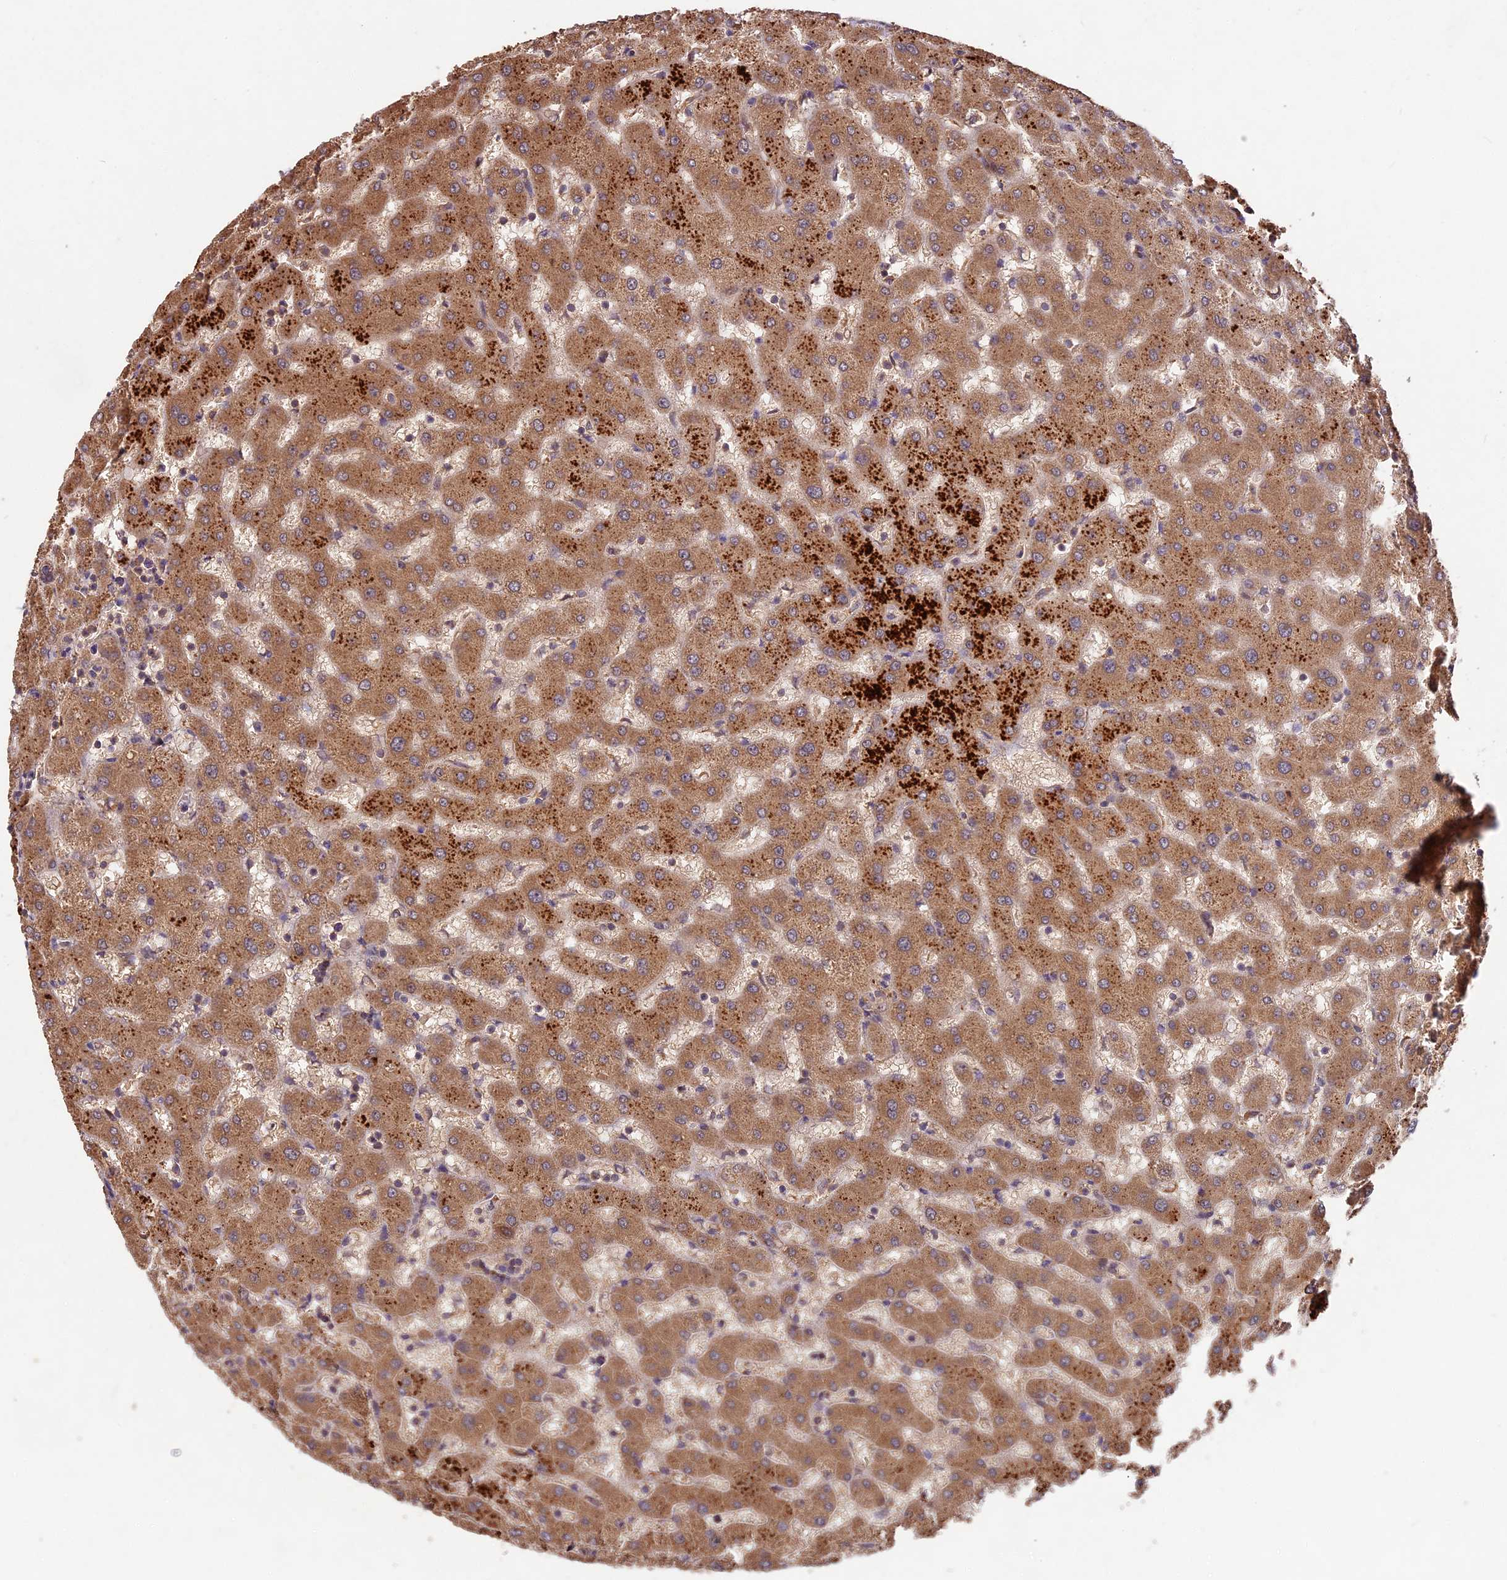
{"staining": {"intensity": "moderate", "quantity": ">75%", "location": "cytoplasmic/membranous"}, "tissue": "liver", "cell_type": "Cholangiocytes", "image_type": "normal", "snomed": [{"axis": "morphology", "description": "Normal tissue, NOS"}, {"axis": "topography", "description": "Liver"}], "caption": "Protein expression analysis of unremarkable human liver reveals moderate cytoplasmic/membranous expression in about >75% of cholangiocytes. Using DAB (3,3'-diaminobenzidine) (brown) and hematoxylin (blue) stains, captured at high magnification using brightfield microscopy.", "gene": "CHAC1", "patient": {"sex": "female", "age": 63}}